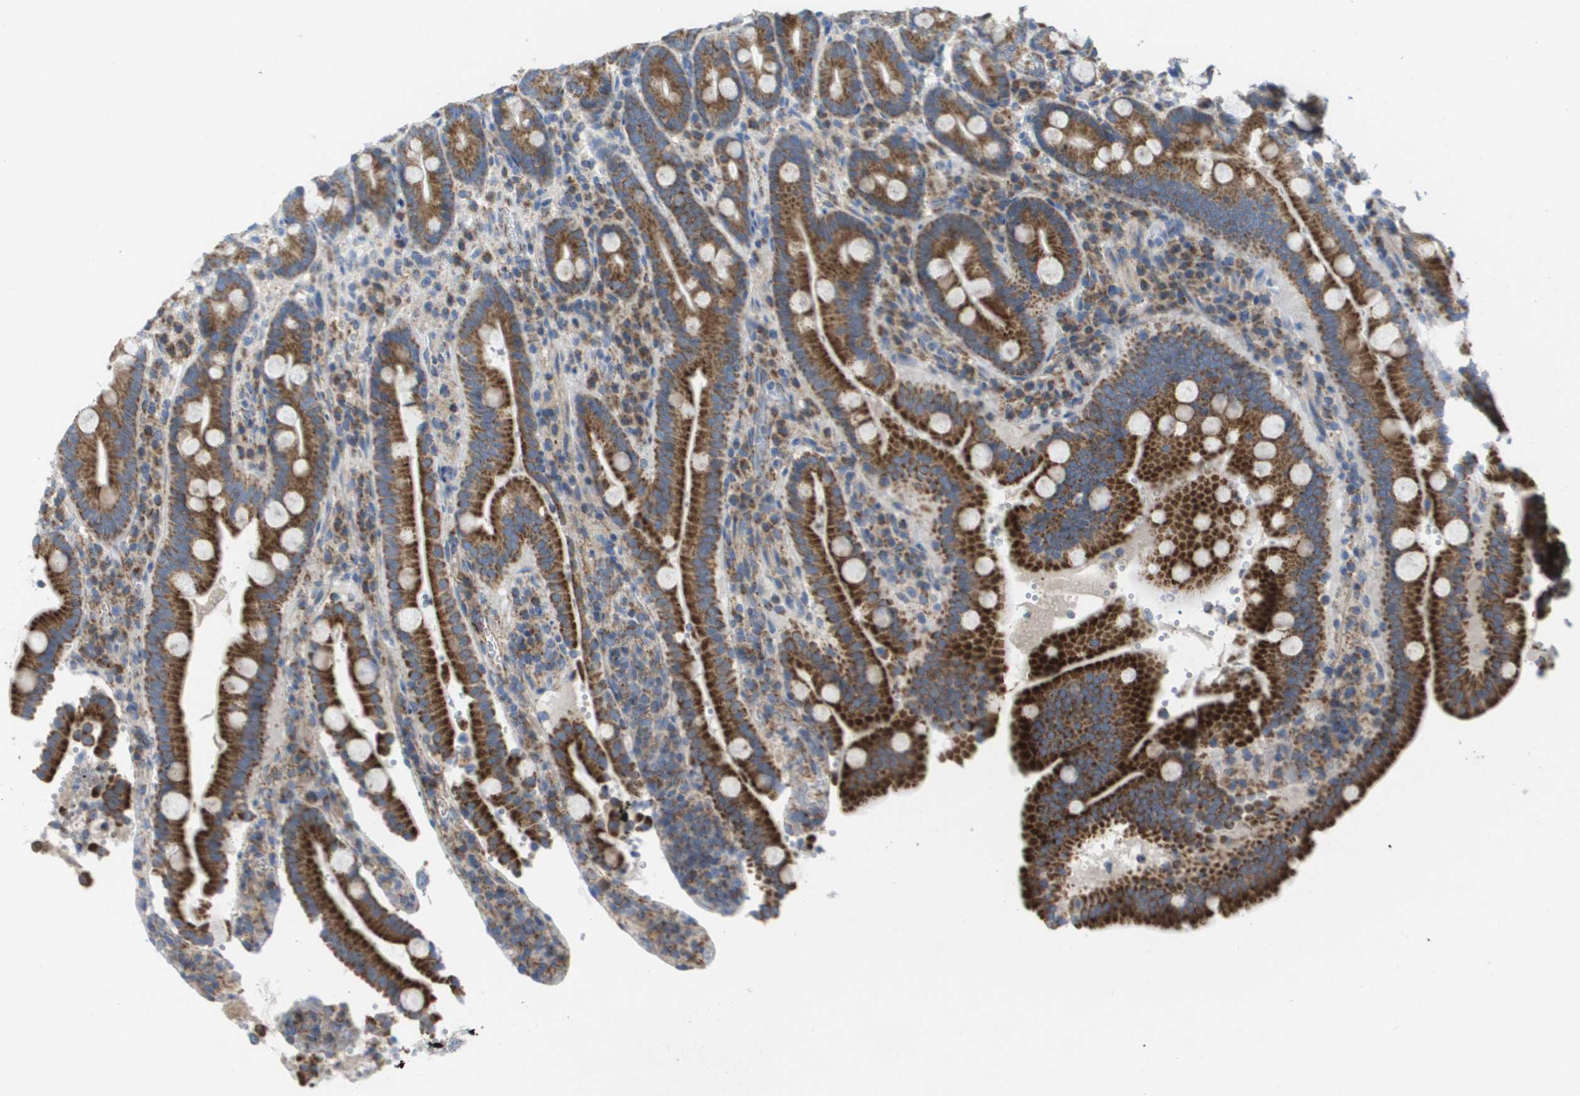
{"staining": {"intensity": "strong", "quantity": ">75%", "location": "cytoplasmic/membranous"}, "tissue": "duodenum", "cell_type": "Glandular cells", "image_type": "normal", "snomed": [{"axis": "morphology", "description": "Normal tissue, NOS"}, {"axis": "topography", "description": "Small intestine, NOS"}], "caption": "Protein expression analysis of benign human duodenum reveals strong cytoplasmic/membranous staining in about >75% of glandular cells. The protein of interest is shown in brown color, while the nuclei are stained blue.", "gene": "FIS1", "patient": {"sex": "female", "age": 71}}